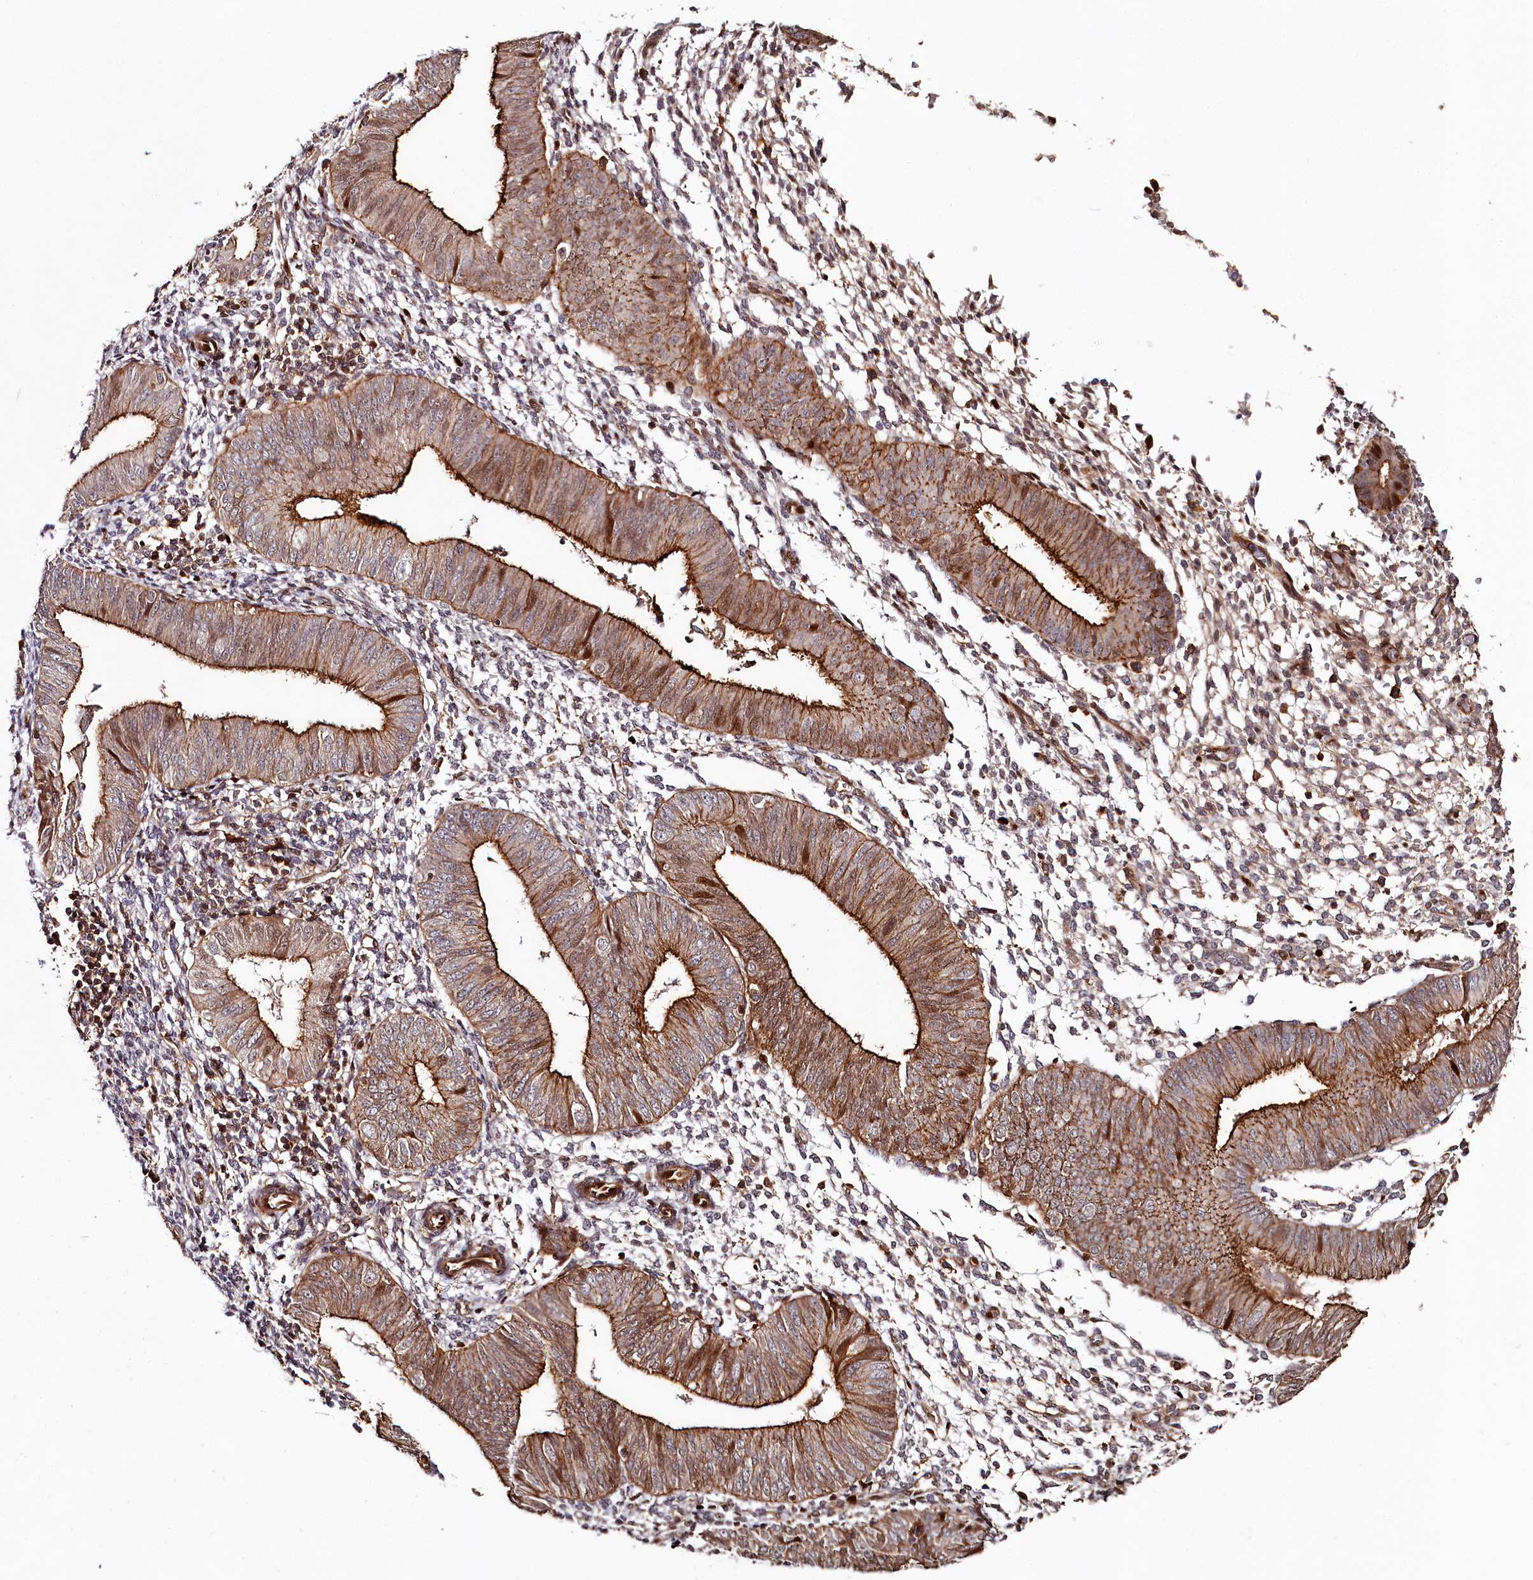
{"staining": {"intensity": "weak", "quantity": "<25%", "location": "cytoplasmic/membranous"}, "tissue": "endometrium", "cell_type": "Cells in endometrial stroma", "image_type": "normal", "snomed": [{"axis": "morphology", "description": "Normal tissue, NOS"}, {"axis": "topography", "description": "Uterus"}, {"axis": "topography", "description": "Endometrium"}], "caption": "Immunohistochemistry micrograph of unremarkable endometrium: endometrium stained with DAB reveals no significant protein expression in cells in endometrial stroma.", "gene": "KIF14", "patient": {"sex": "female", "age": 48}}